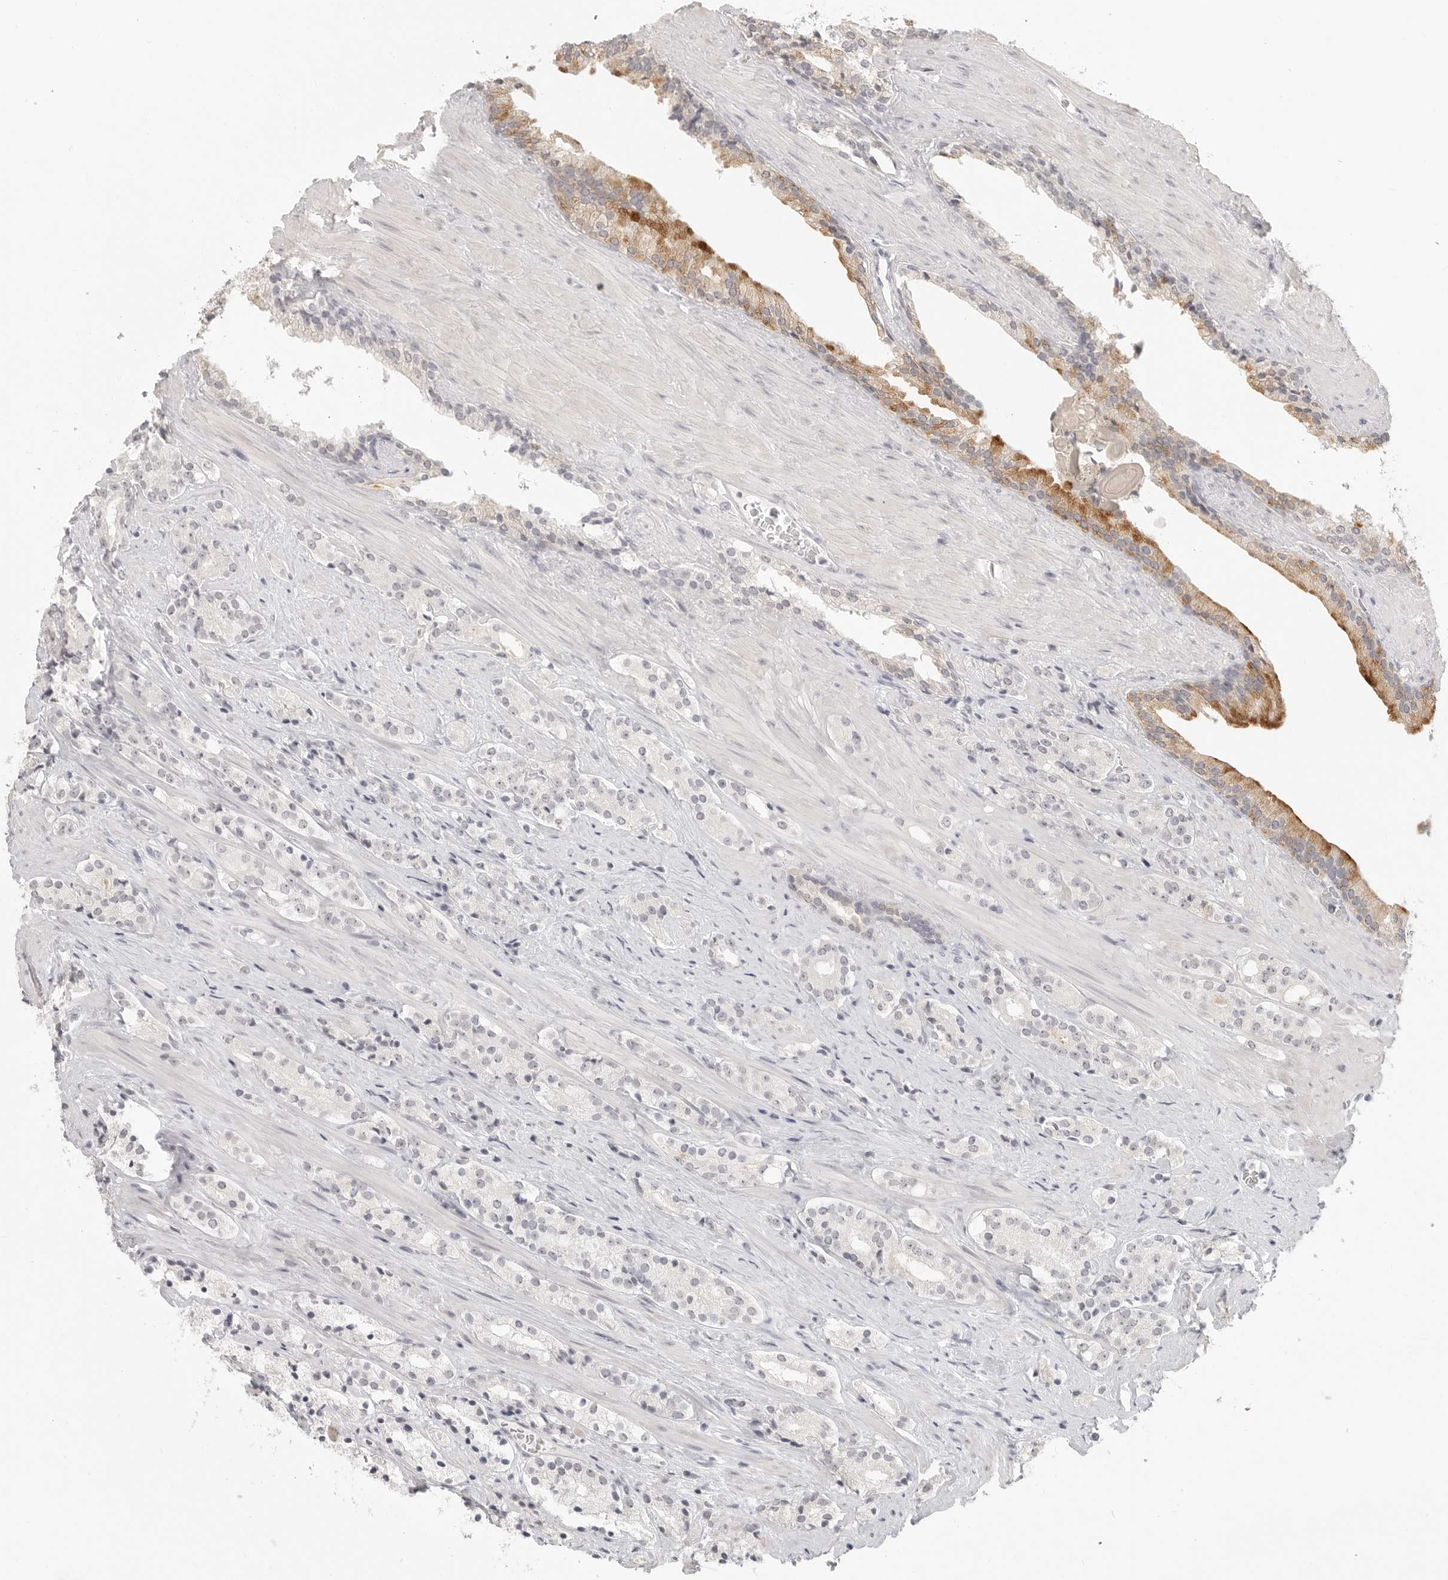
{"staining": {"intensity": "negative", "quantity": "none", "location": "none"}, "tissue": "prostate cancer", "cell_type": "Tumor cells", "image_type": "cancer", "snomed": [{"axis": "morphology", "description": "Adenocarcinoma, High grade"}, {"axis": "topography", "description": "Prostate"}], "caption": "DAB immunohistochemical staining of human prostate high-grade adenocarcinoma reveals no significant staining in tumor cells.", "gene": "KLK11", "patient": {"sex": "male", "age": 71}}